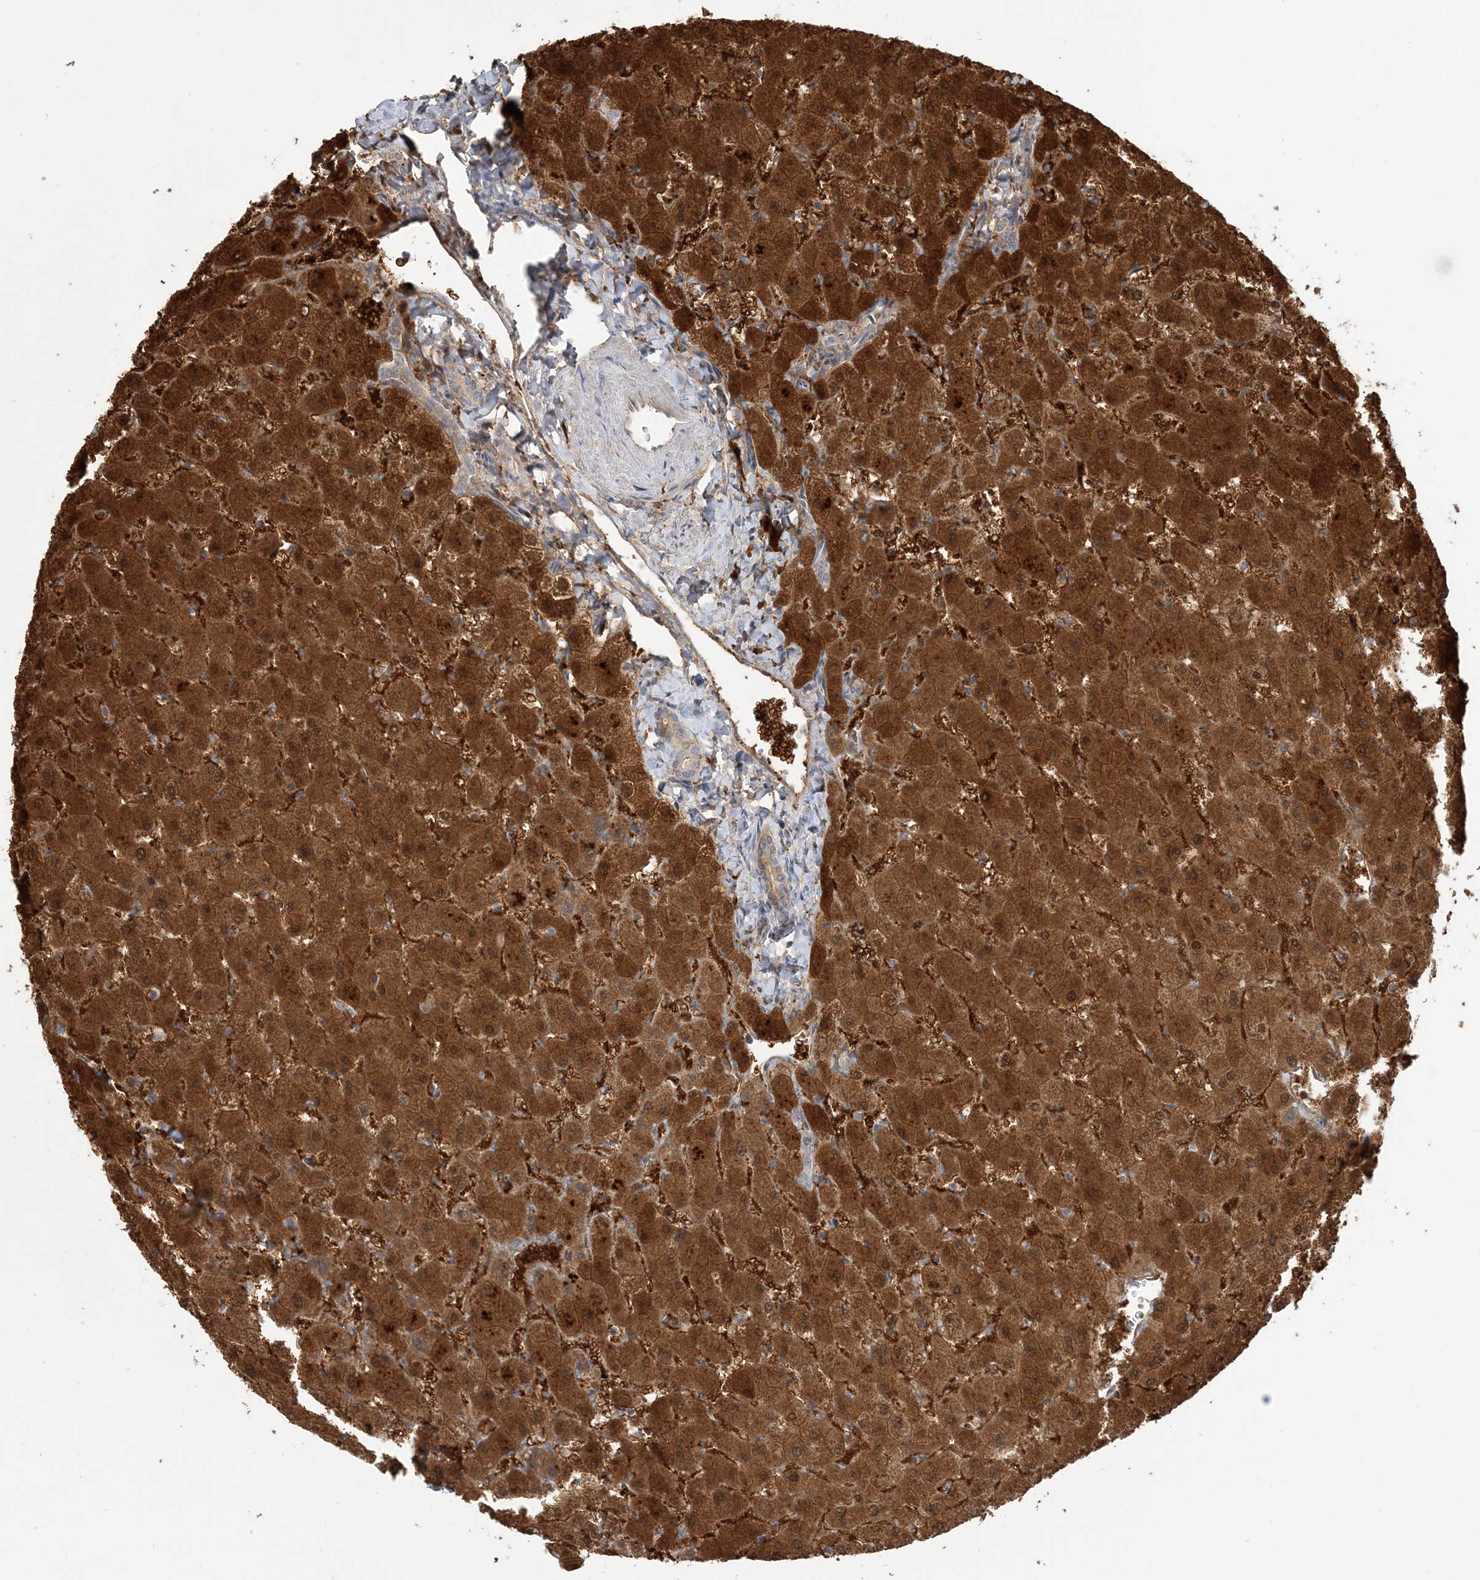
{"staining": {"intensity": "weak", "quantity": "<25%", "location": "cytoplasmic/membranous"}, "tissue": "liver", "cell_type": "Cholangiocytes", "image_type": "normal", "snomed": [{"axis": "morphology", "description": "Normal tissue, NOS"}, {"axis": "topography", "description": "Liver"}], "caption": "A histopathology image of human liver is negative for staining in cholangiocytes. The staining is performed using DAB (3,3'-diaminobenzidine) brown chromogen with nuclei counter-stained in using hematoxylin.", "gene": "HAAO", "patient": {"sex": "female", "age": 63}}